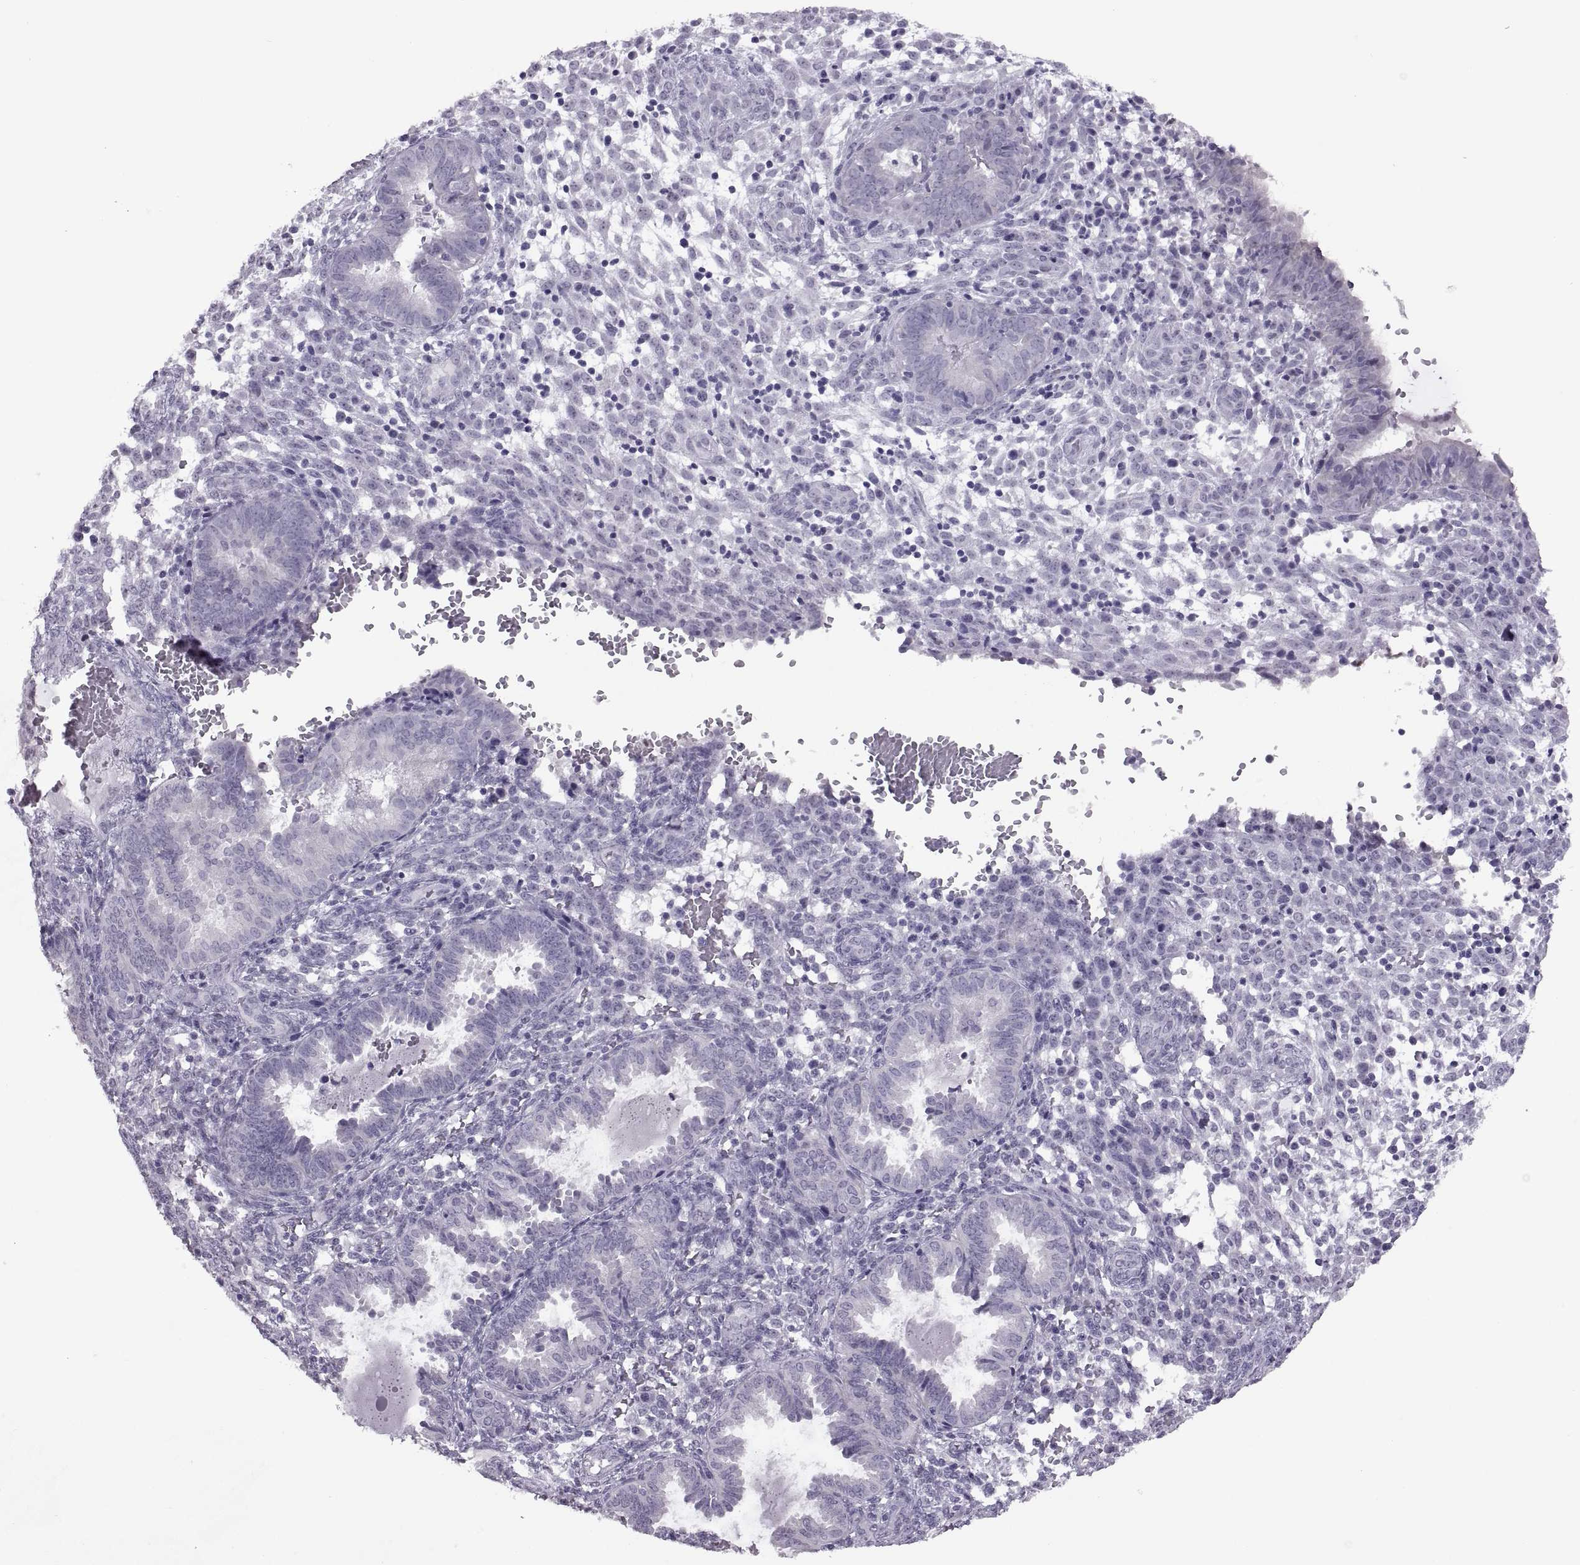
{"staining": {"intensity": "negative", "quantity": "none", "location": "none"}, "tissue": "endometrium", "cell_type": "Cells in endometrial stroma", "image_type": "normal", "snomed": [{"axis": "morphology", "description": "Normal tissue, NOS"}, {"axis": "topography", "description": "Endometrium"}], "caption": "A high-resolution photomicrograph shows IHC staining of normal endometrium, which reveals no significant staining in cells in endometrial stroma.", "gene": "ASIC2", "patient": {"sex": "female", "age": 42}}